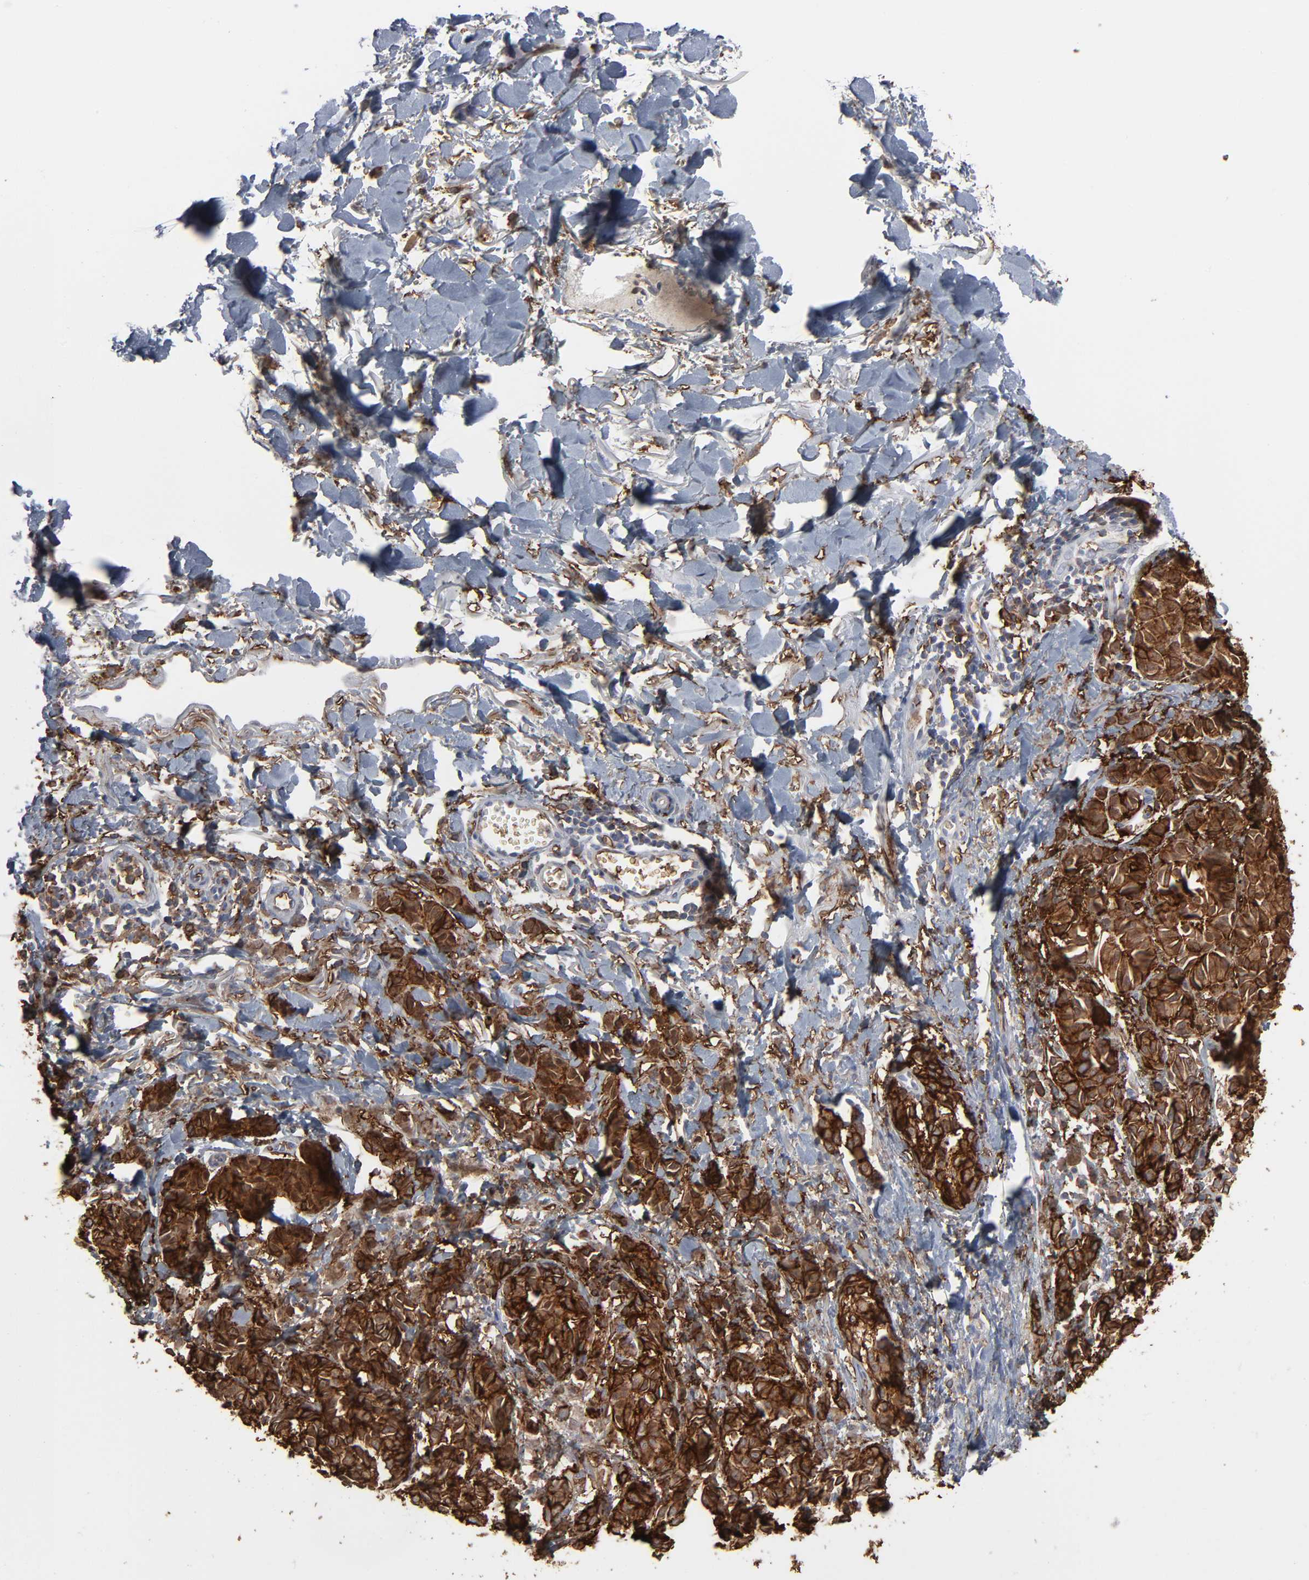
{"staining": {"intensity": "strong", "quantity": ">75%", "location": "cytoplasmic/membranous,nuclear"}, "tissue": "melanoma", "cell_type": "Tumor cells", "image_type": "cancer", "snomed": [{"axis": "morphology", "description": "Malignant melanoma, NOS"}, {"axis": "topography", "description": "Skin"}], "caption": "Immunohistochemistry (IHC) photomicrograph of neoplastic tissue: melanoma stained using immunohistochemistry (IHC) demonstrates high levels of strong protein expression localized specifically in the cytoplasmic/membranous and nuclear of tumor cells, appearing as a cytoplasmic/membranous and nuclear brown color.", "gene": "ANXA5", "patient": {"sex": "male", "age": 76}}